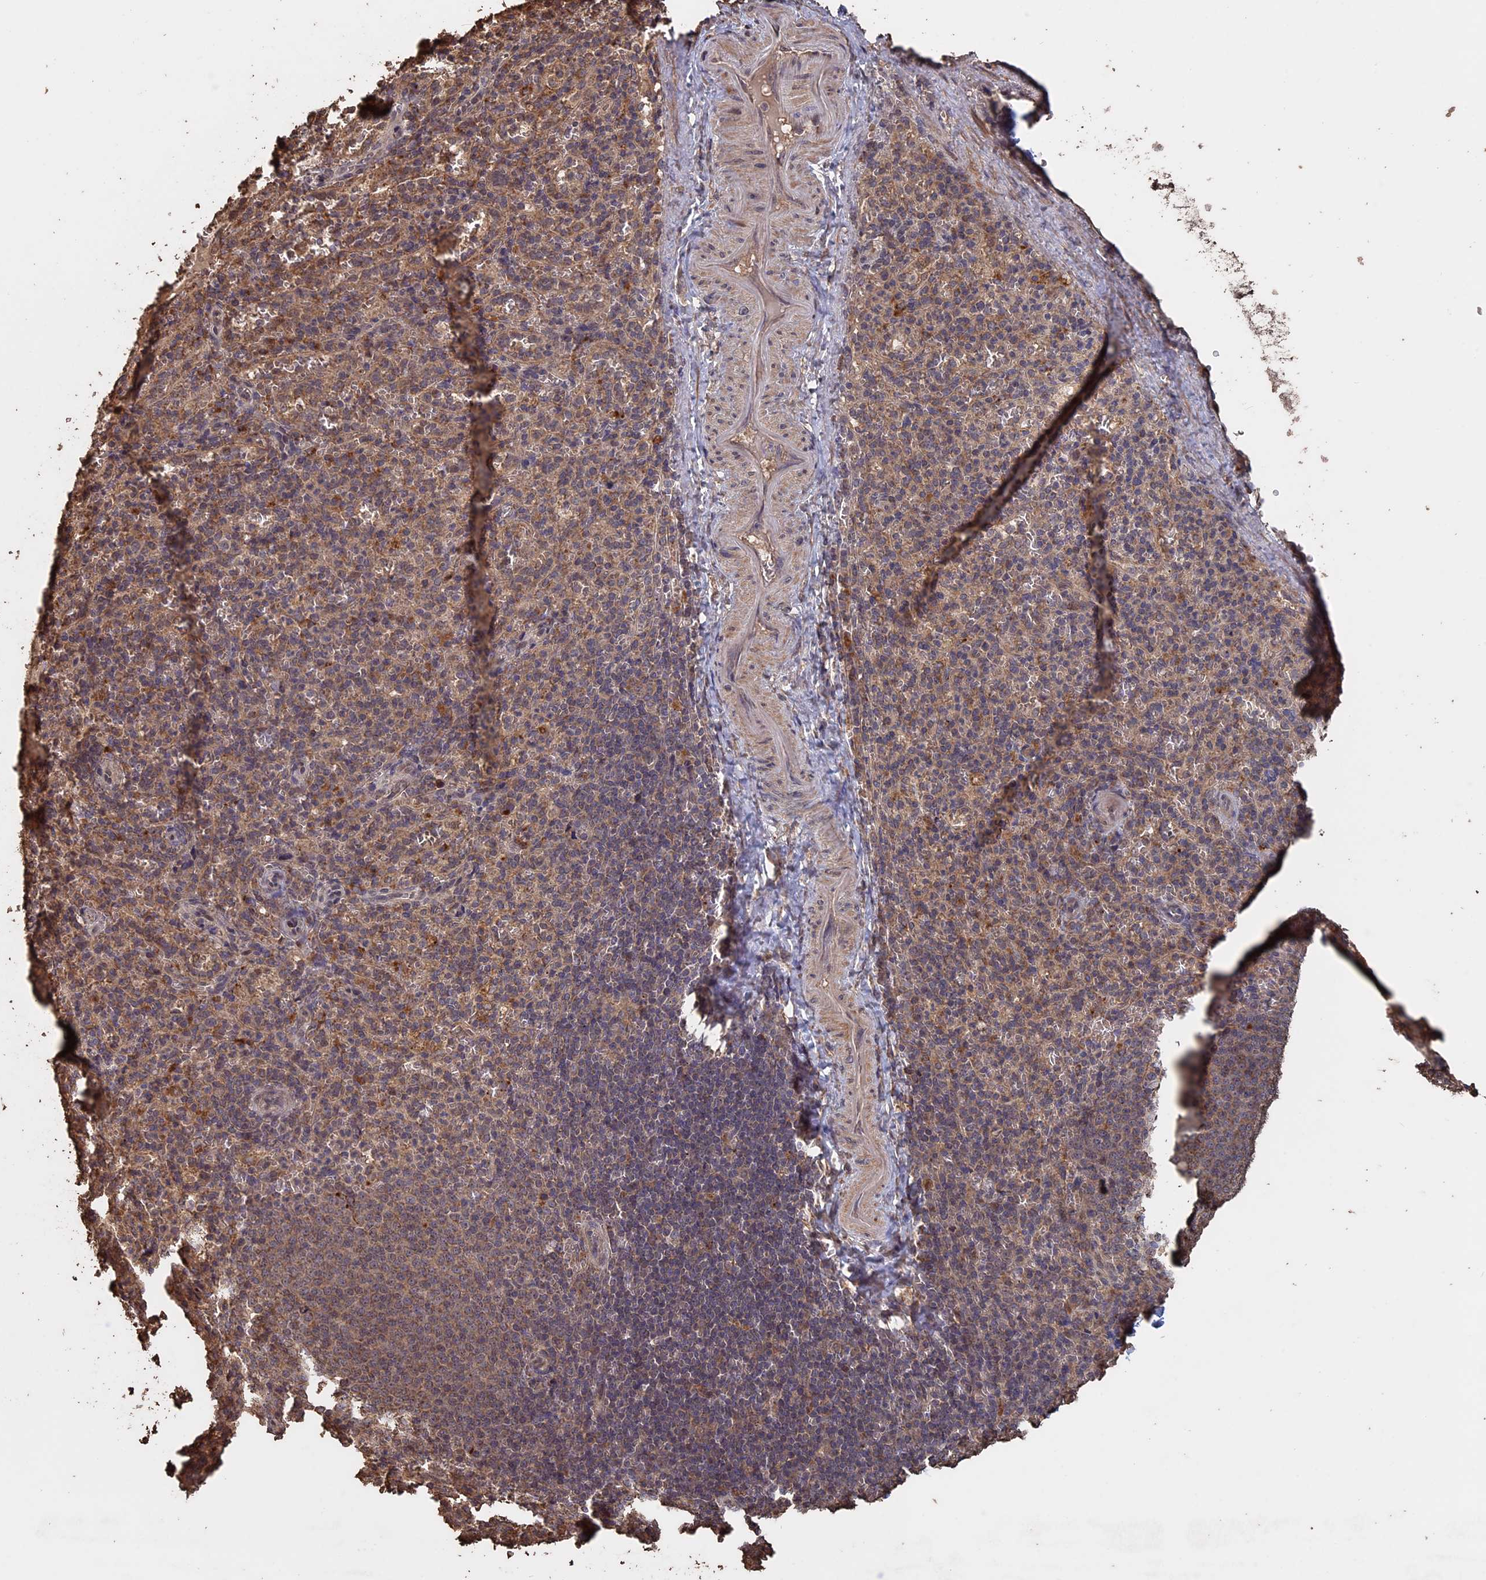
{"staining": {"intensity": "weak", "quantity": "25%-75%", "location": "cytoplasmic/membranous"}, "tissue": "spleen", "cell_type": "Cells in red pulp", "image_type": "normal", "snomed": [{"axis": "morphology", "description": "Normal tissue, NOS"}, {"axis": "topography", "description": "Spleen"}], "caption": "Approximately 25%-75% of cells in red pulp in benign spleen demonstrate weak cytoplasmic/membranous protein expression as visualized by brown immunohistochemical staining.", "gene": "HUNK", "patient": {"sex": "female", "age": 21}}